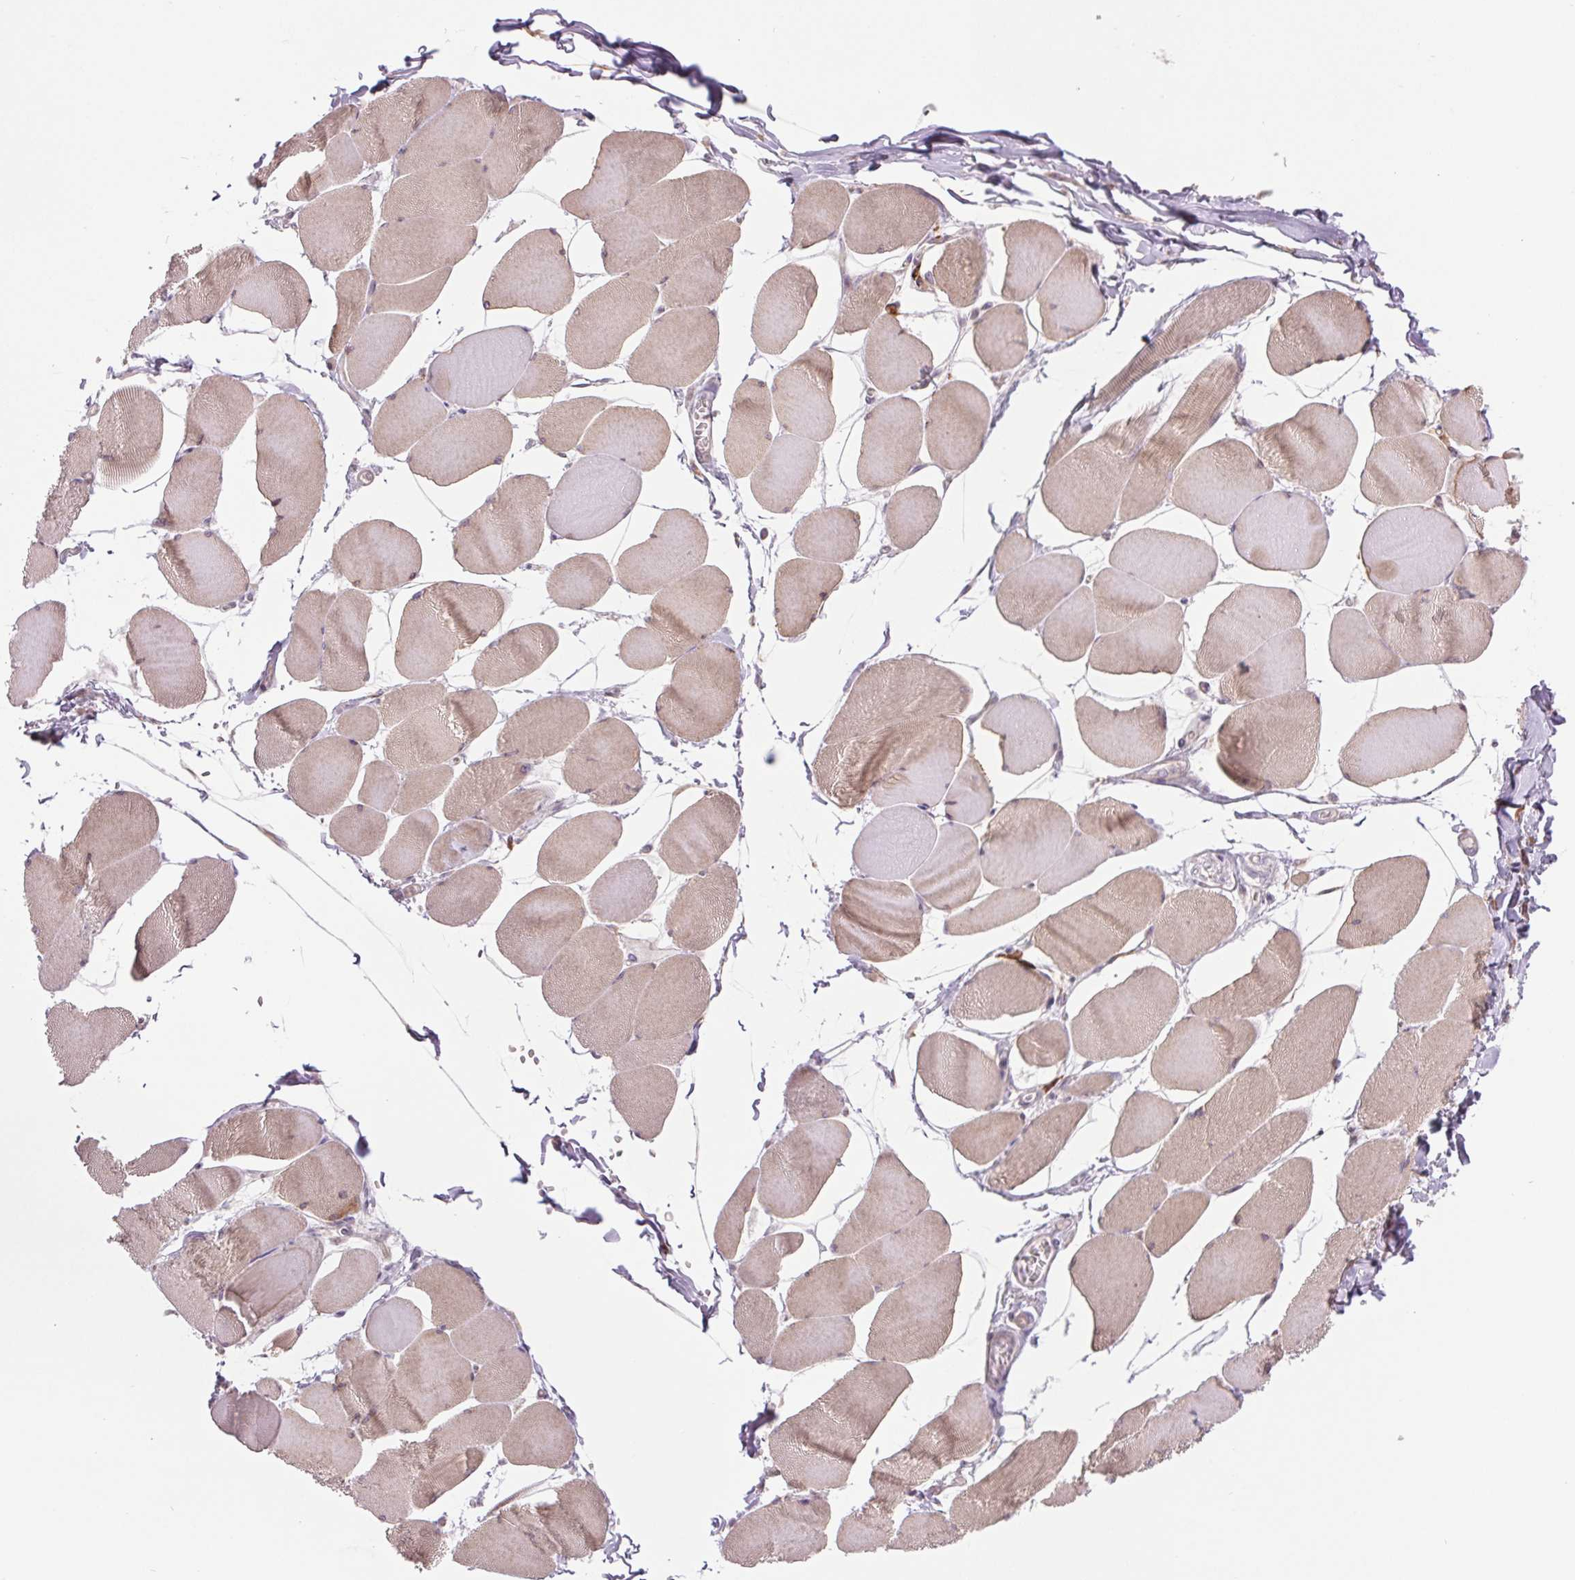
{"staining": {"intensity": "weak", "quantity": "25%-75%", "location": "cytoplasmic/membranous"}, "tissue": "skeletal muscle", "cell_type": "Myocytes", "image_type": "normal", "snomed": [{"axis": "morphology", "description": "Normal tissue, NOS"}, {"axis": "topography", "description": "Skeletal muscle"}], "caption": "IHC histopathology image of unremarkable human skeletal muscle stained for a protein (brown), which exhibits low levels of weak cytoplasmic/membranous expression in about 25%-75% of myocytes.", "gene": "METTL17", "patient": {"sex": "female", "age": 75}}